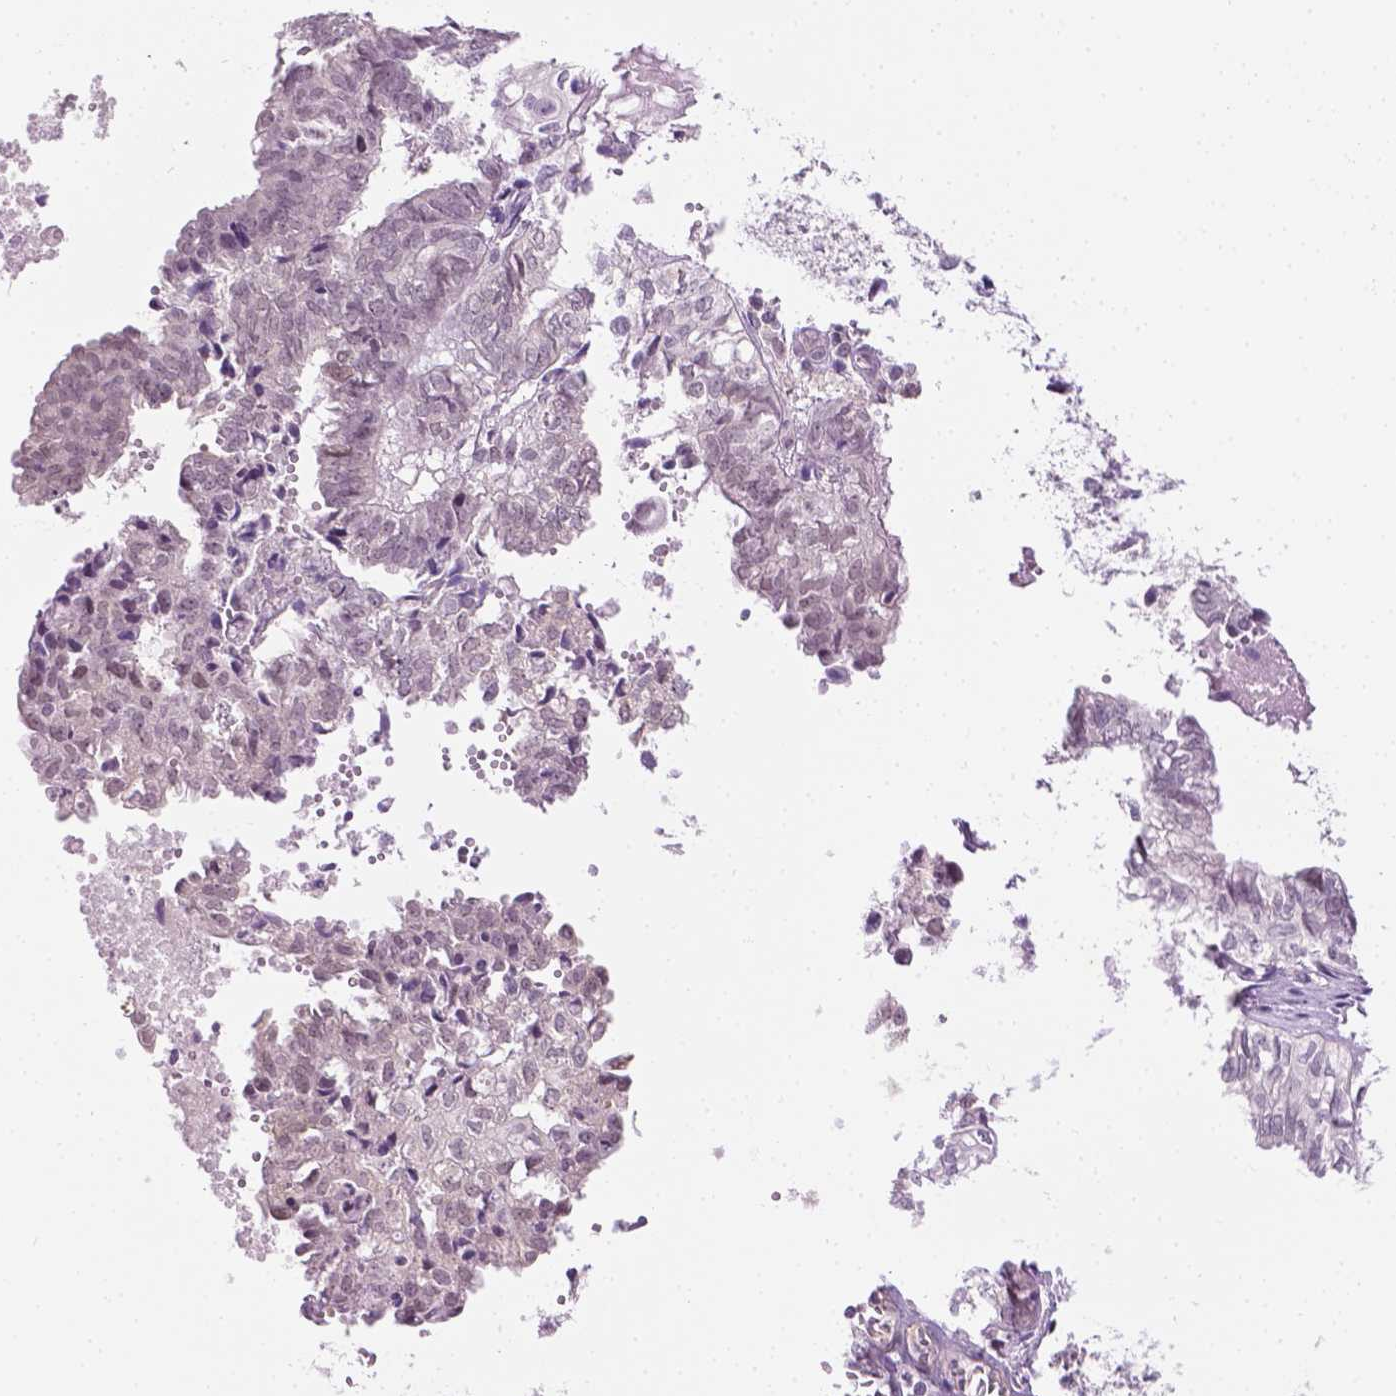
{"staining": {"intensity": "negative", "quantity": "none", "location": "none"}, "tissue": "ovarian cancer", "cell_type": "Tumor cells", "image_type": "cancer", "snomed": [{"axis": "morphology", "description": "Carcinoma, endometroid"}, {"axis": "topography", "description": "Ovary"}], "caption": "Tumor cells are negative for brown protein staining in endometroid carcinoma (ovarian). Nuclei are stained in blue.", "gene": "DENND4A", "patient": {"sex": "female", "age": 64}}